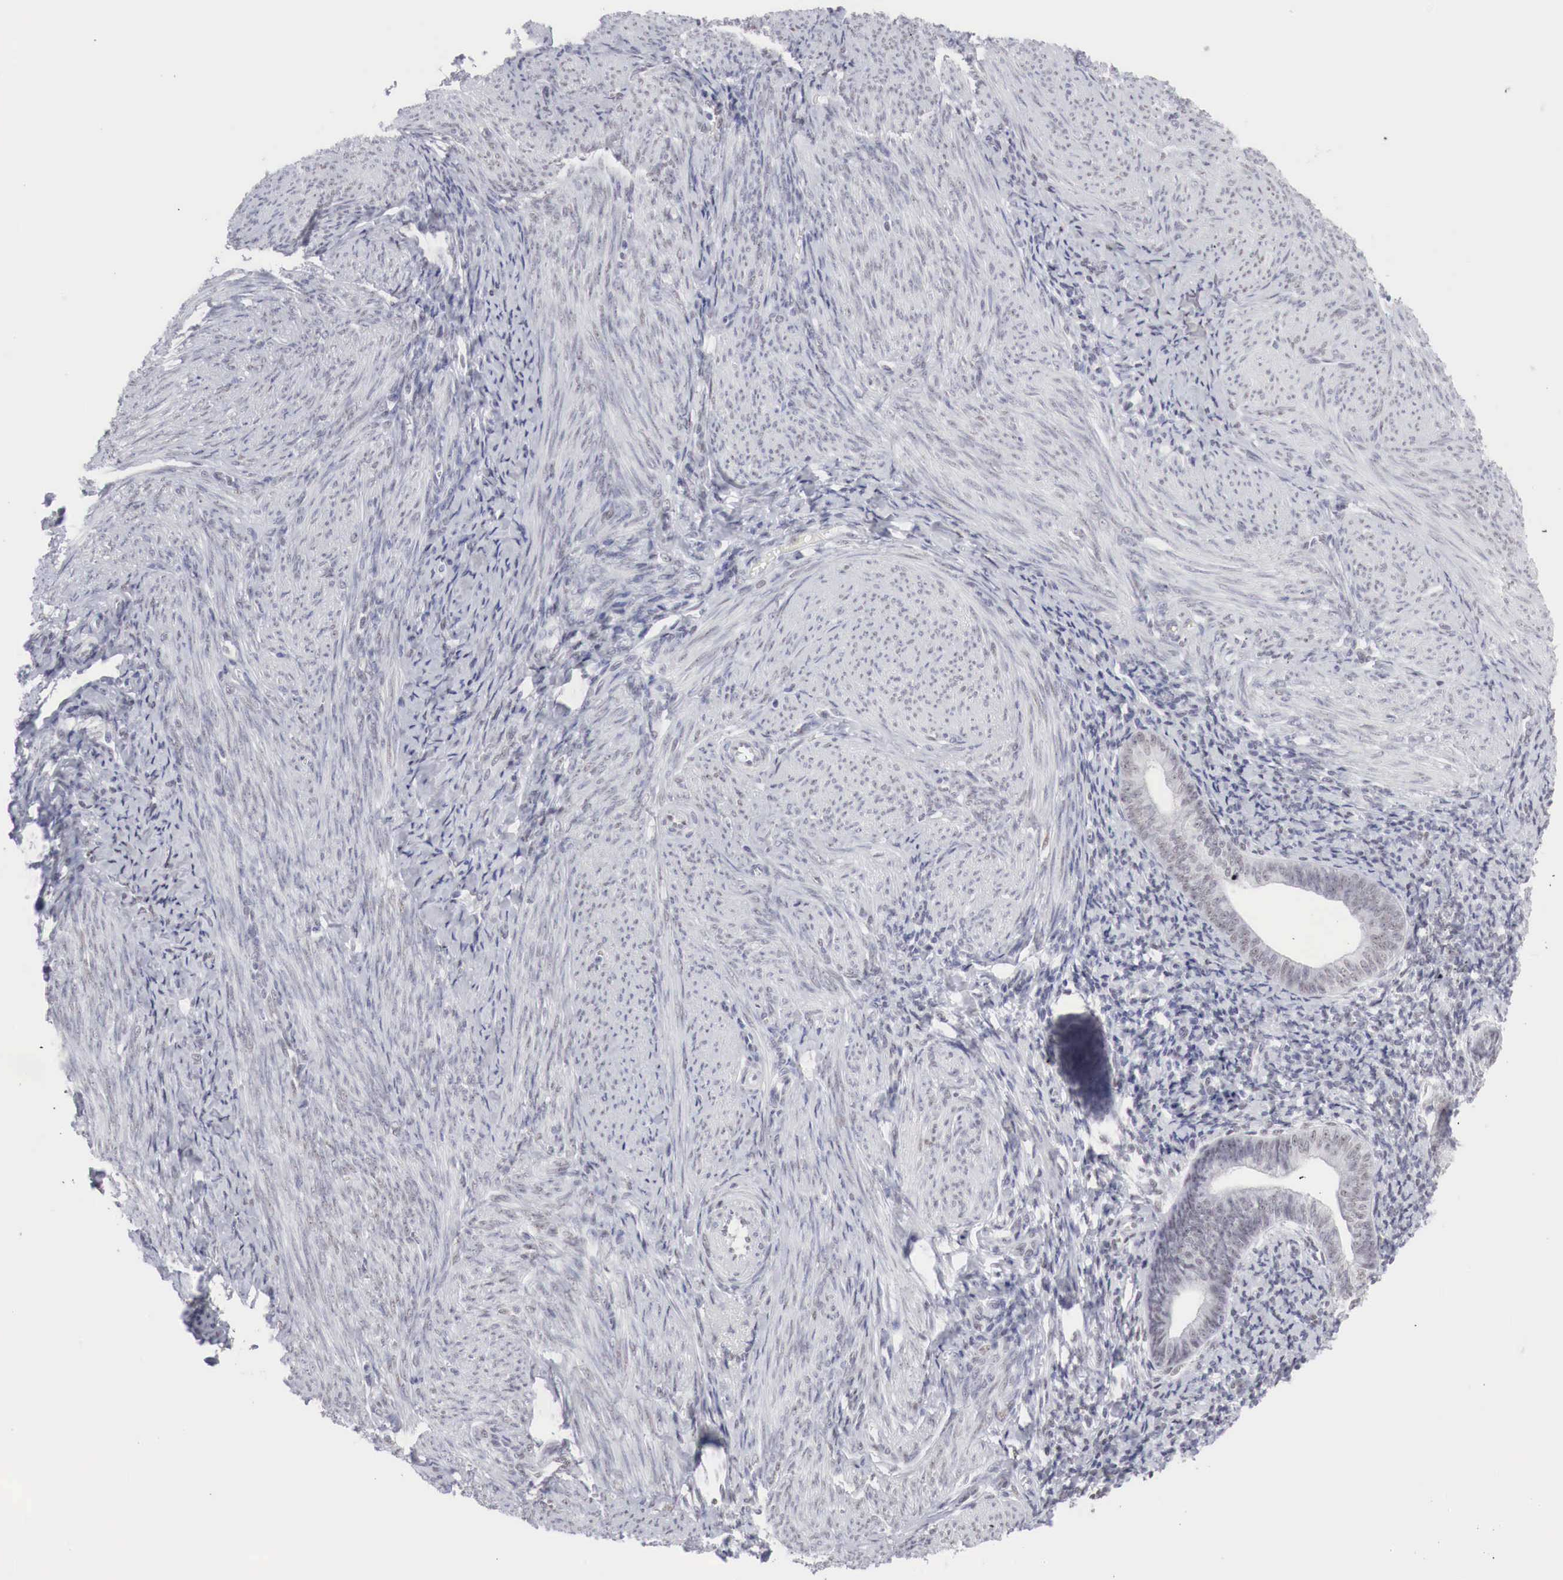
{"staining": {"intensity": "weak", "quantity": ">75%", "location": "nuclear"}, "tissue": "endometrial cancer", "cell_type": "Tumor cells", "image_type": "cancer", "snomed": [{"axis": "morphology", "description": "Adenocarcinoma, NOS"}, {"axis": "topography", "description": "Endometrium"}], "caption": "The photomicrograph reveals staining of adenocarcinoma (endometrial), revealing weak nuclear protein expression (brown color) within tumor cells. Using DAB (3,3'-diaminobenzidine) (brown) and hematoxylin (blue) stains, captured at high magnification using brightfield microscopy.", "gene": "FOXP2", "patient": {"sex": "female", "age": 63}}